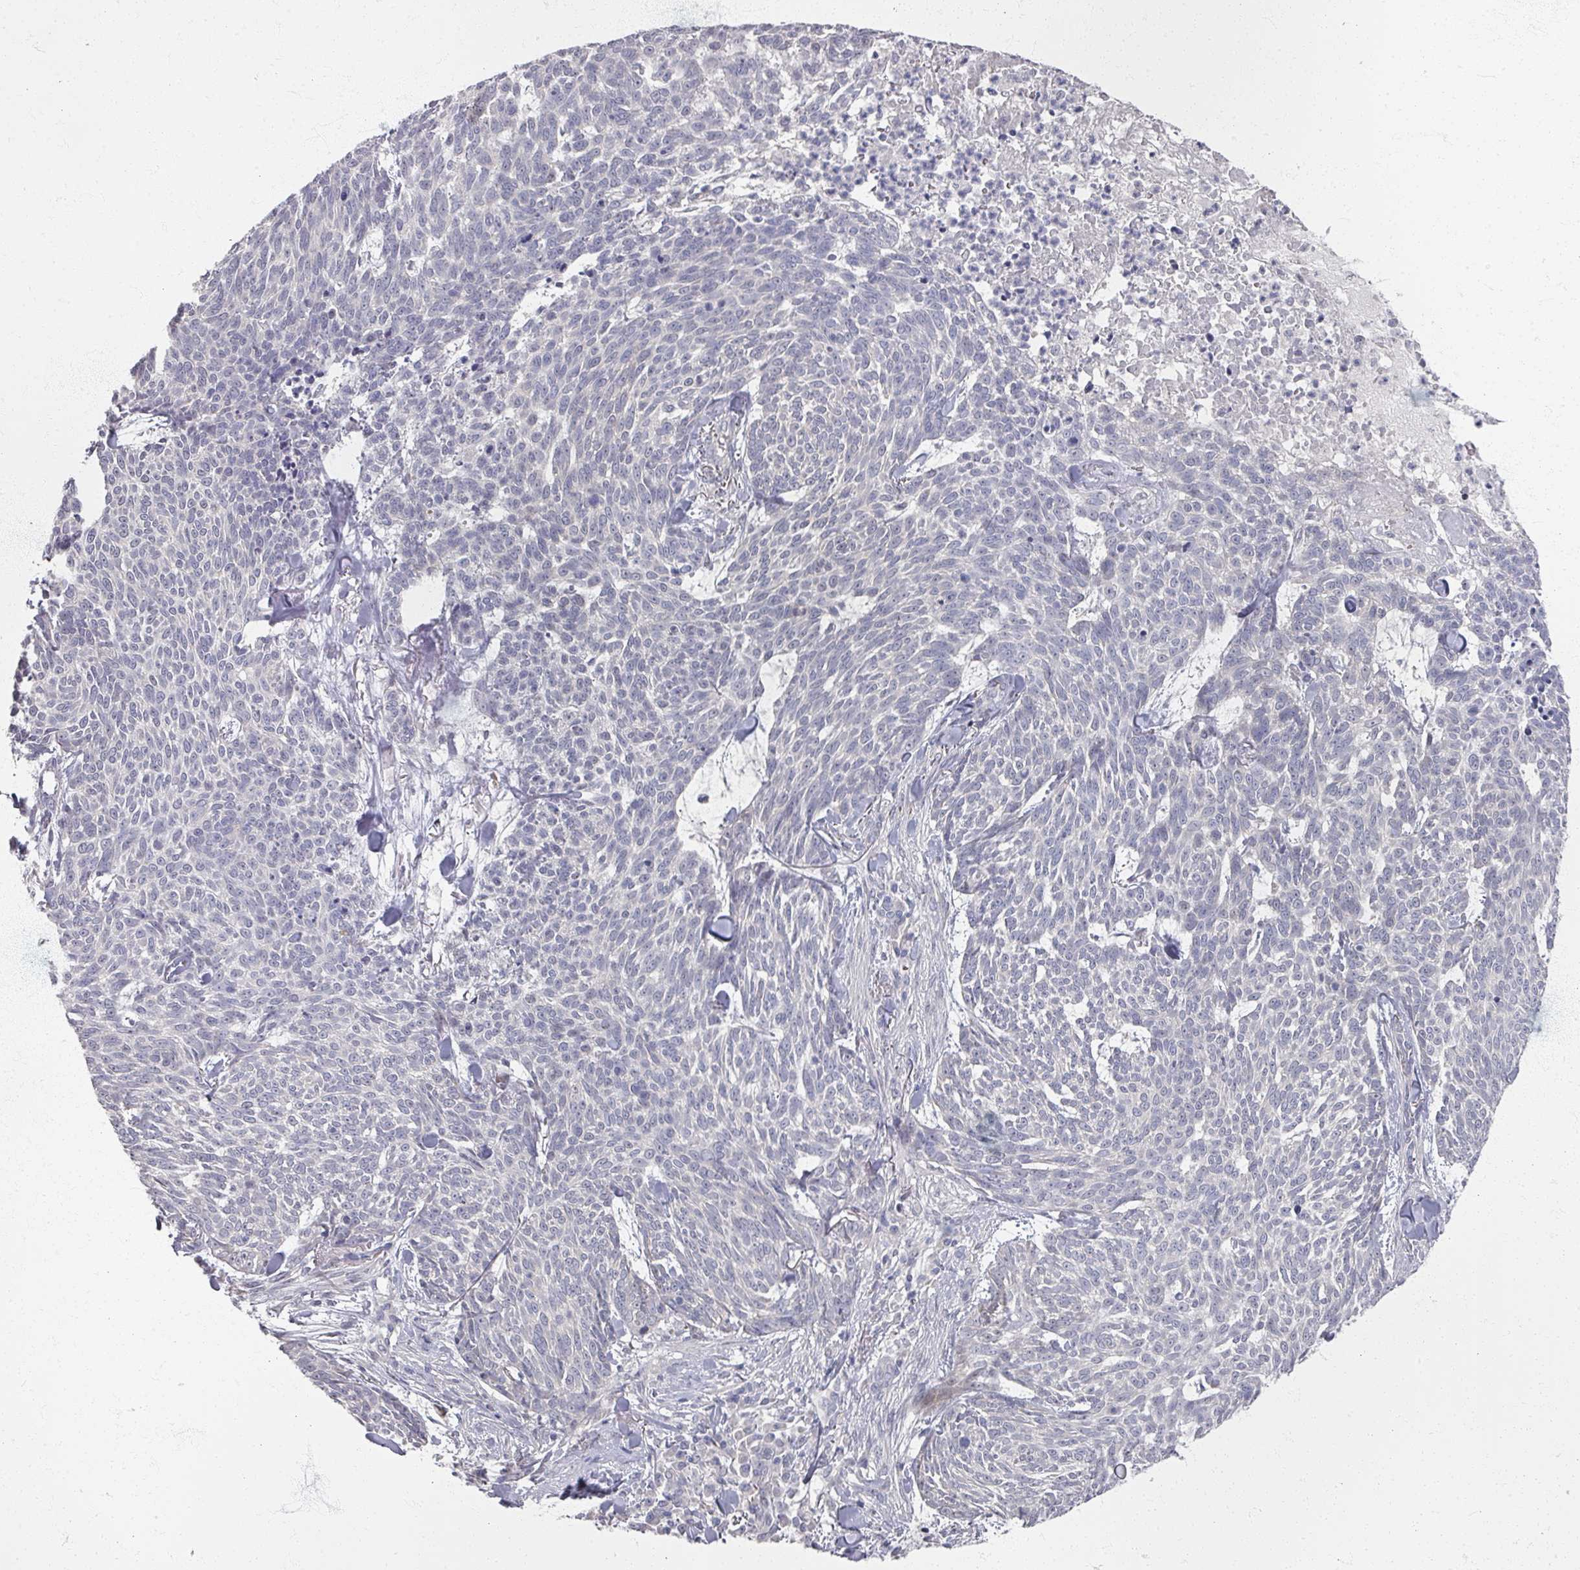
{"staining": {"intensity": "negative", "quantity": "none", "location": "none"}, "tissue": "skin cancer", "cell_type": "Tumor cells", "image_type": "cancer", "snomed": [{"axis": "morphology", "description": "Basal cell carcinoma"}, {"axis": "topography", "description": "Skin"}], "caption": "This is an immunohistochemistry histopathology image of basal cell carcinoma (skin). There is no positivity in tumor cells.", "gene": "TTYH3", "patient": {"sex": "female", "age": 93}}